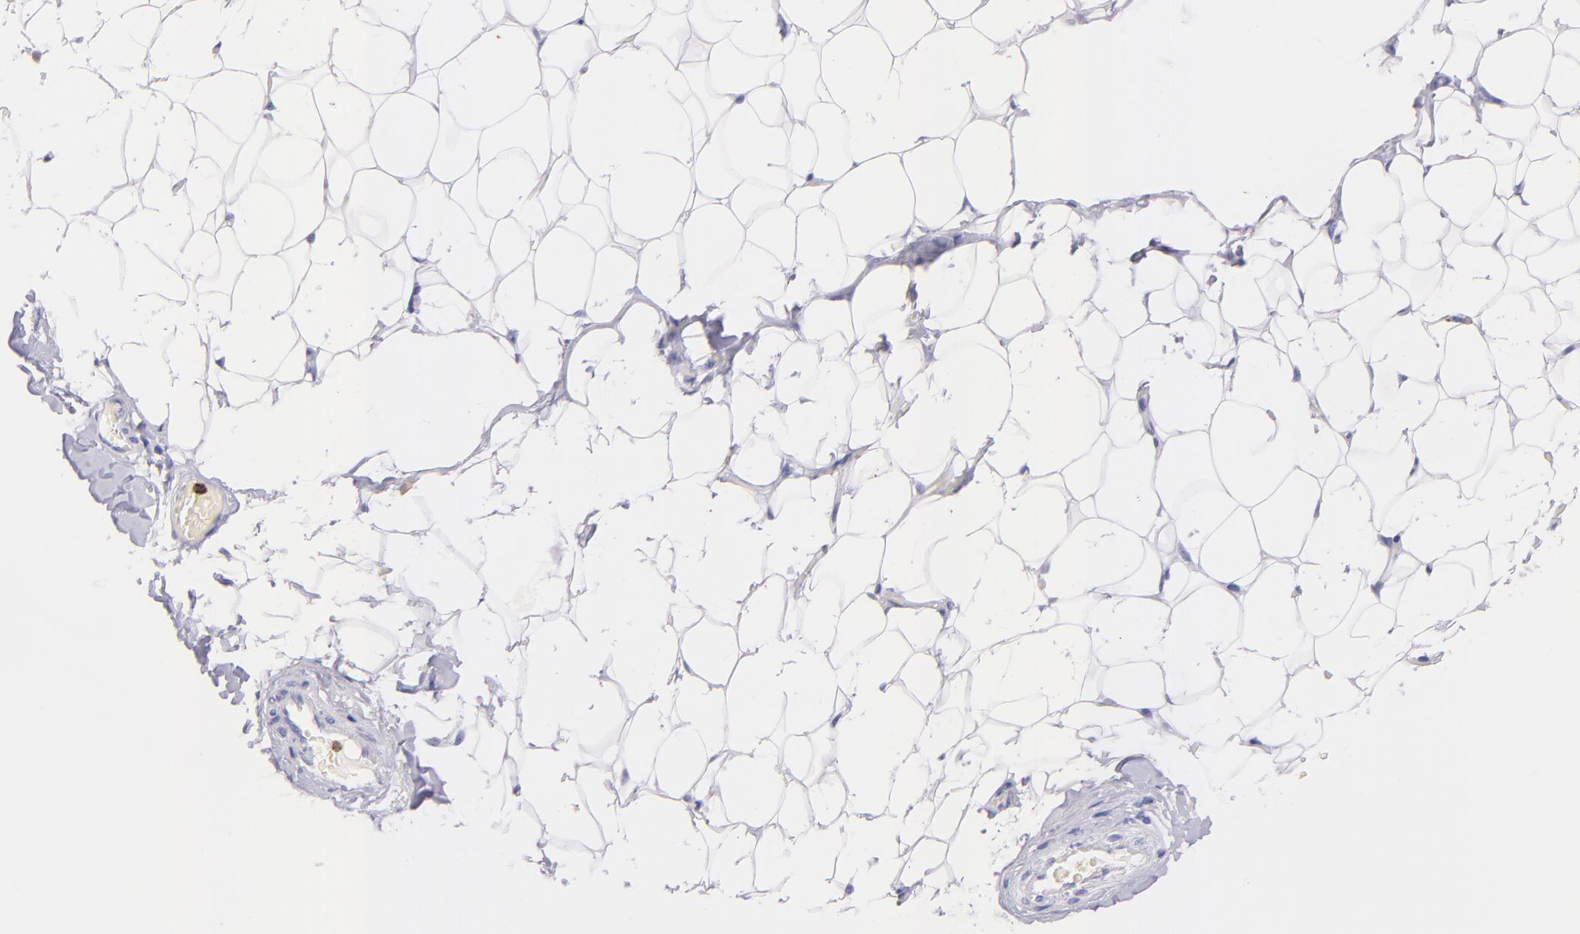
{"staining": {"intensity": "negative", "quantity": "none", "location": "none"}, "tissue": "adipose tissue", "cell_type": "Adipocytes", "image_type": "normal", "snomed": [{"axis": "morphology", "description": "Normal tissue, NOS"}, {"axis": "topography", "description": "Soft tissue"}], "caption": "Immunohistochemical staining of benign human adipose tissue reveals no significant positivity in adipocytes. Brightfield microscopy of immunohistochemistry (IHC) stained with DAB (3,3'-diaminobenzidine) (brown) and hematoxylin (blue), captured at high magnification.", "gene": "SPN", "patient": {"sex": "male", "age": 26}}